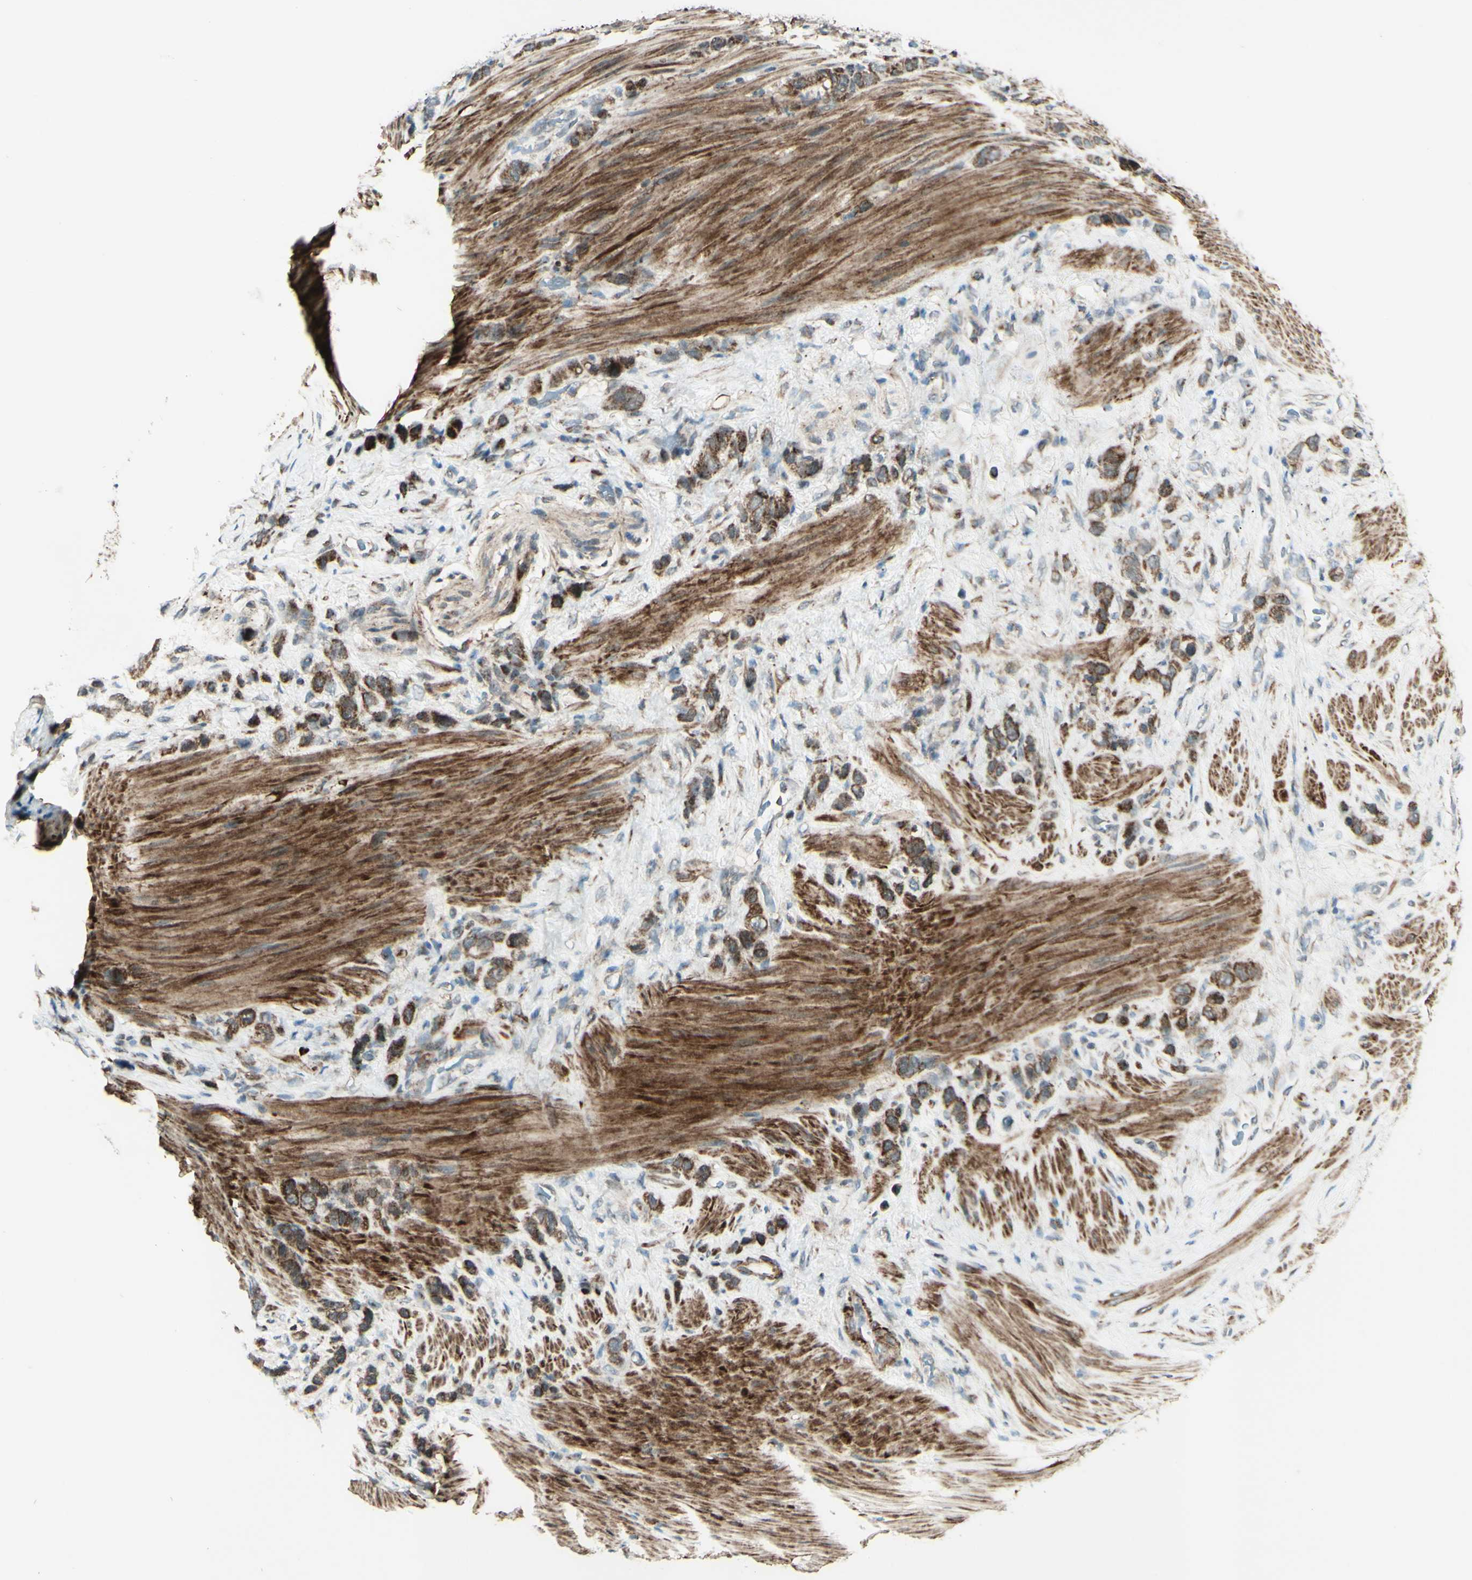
{"staining": {"intensity": "strong", "quantity": ">75%", "location": "cytoplasmic/membranous"}, "tissue": "stomach cancer", "cell_type": "Tumor cells", "image_type": "cancer", "snomed": [{"axis": "morphology", "description": "Adenocarcinoma, NOS"}, {"axis": "morphology", "description": "Adenocarcinoma, High grade"}, {"axis": "topography", "description": "Stomach, upper"}, {"axis": "topography", "description": "Stomach, lower"}], "caption": "Approximately >75% of tumor cells in stomach cancer demonstrate strong cytoplasmic/membranous protein staining as visualized by brown immunohistochemical staining.", "gene": "DHRS3", "patient": {"sex": "female", "age": 65}}